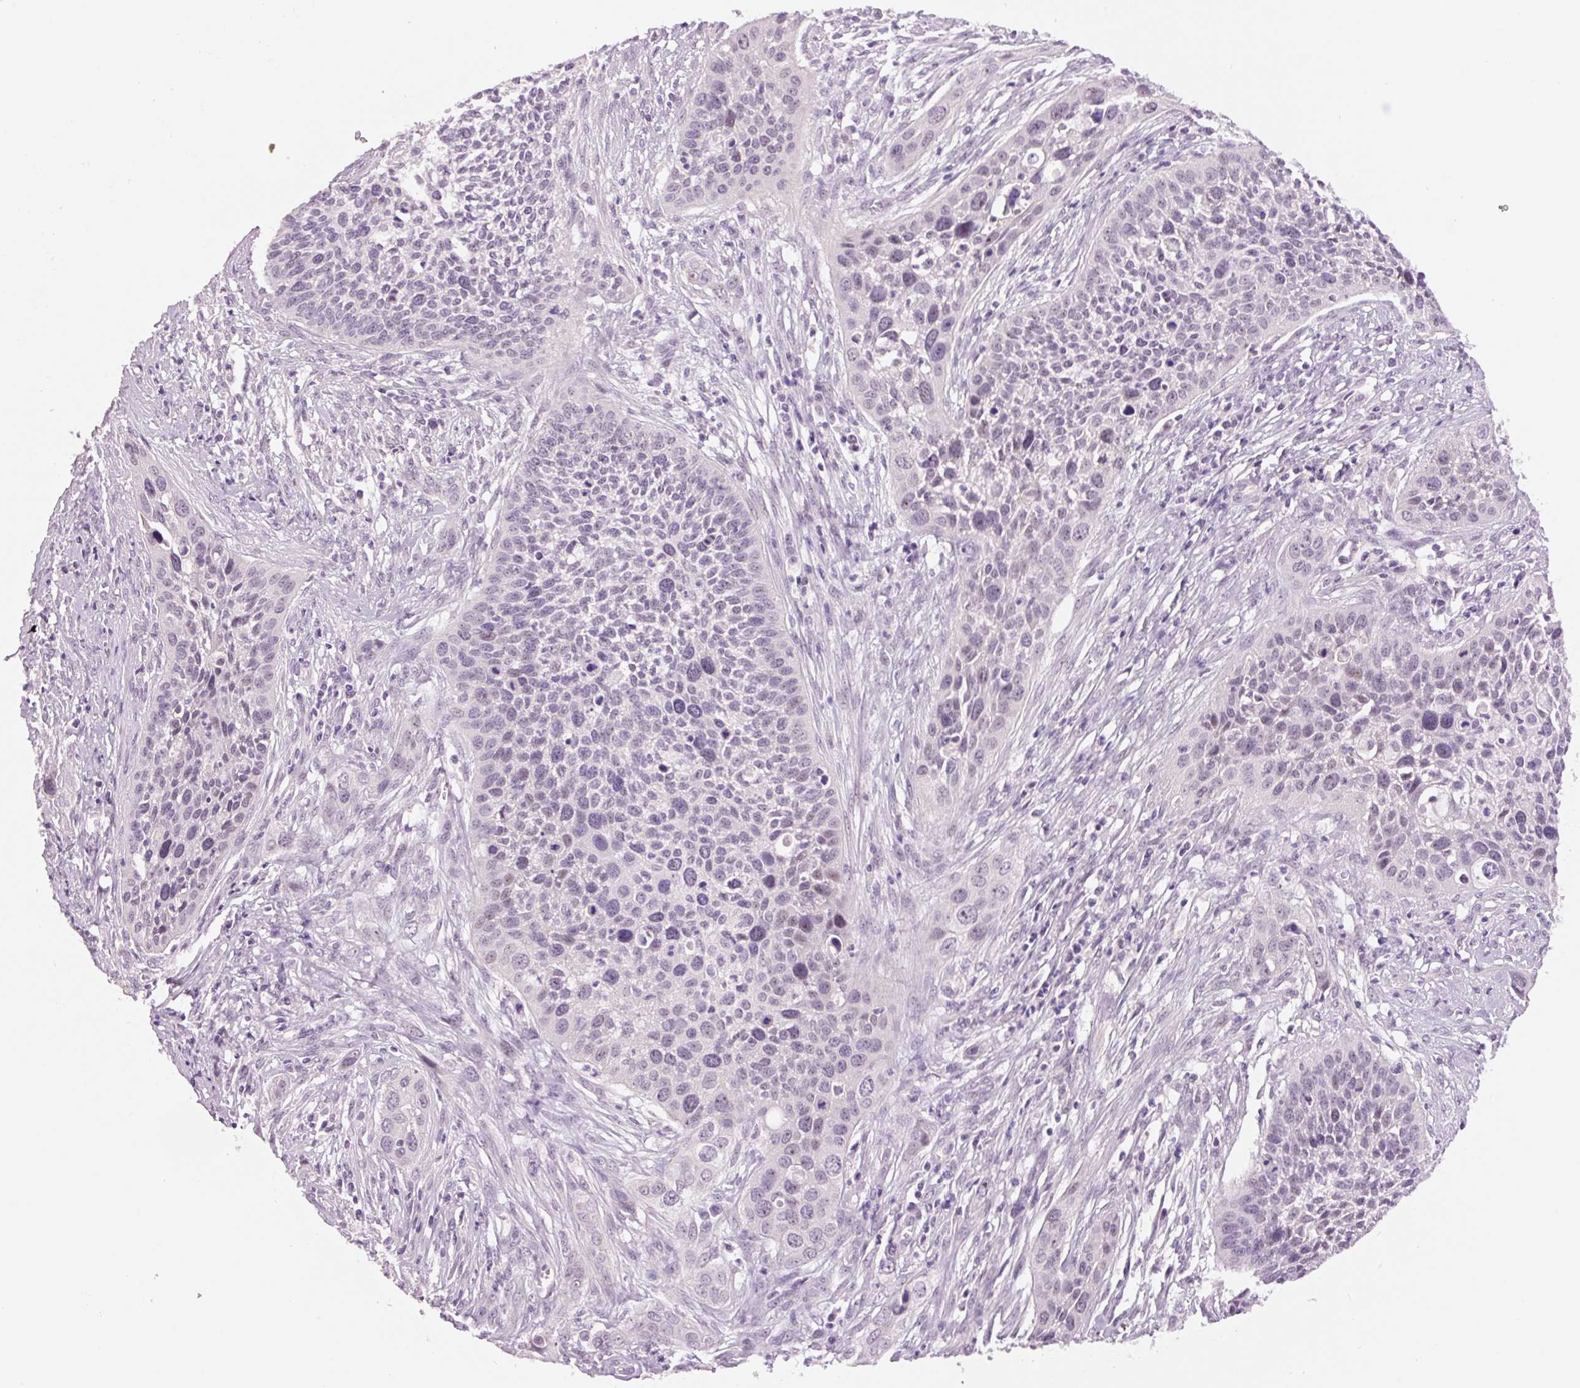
{"staining": {"intensity": "weak", "quantity": "<25%", "location": "nuclear"}, "tissue": "cervical cancer", "cell_type": "Tumor cells", "image_type": "cancer", "snomed": [{"axis": "morphology", "description": "Squamous cell carcinoma, NOS"}, {"axis": "topography", "description": "Cervix"}], "caption": "Cervical cancer (squamous cell carcinoma) stained for a protein using immunohistochemistry (IHC) reveals no positivity tumor cells.", "gene": "GCG", "patient": {"sex": "female", "age": 34}}